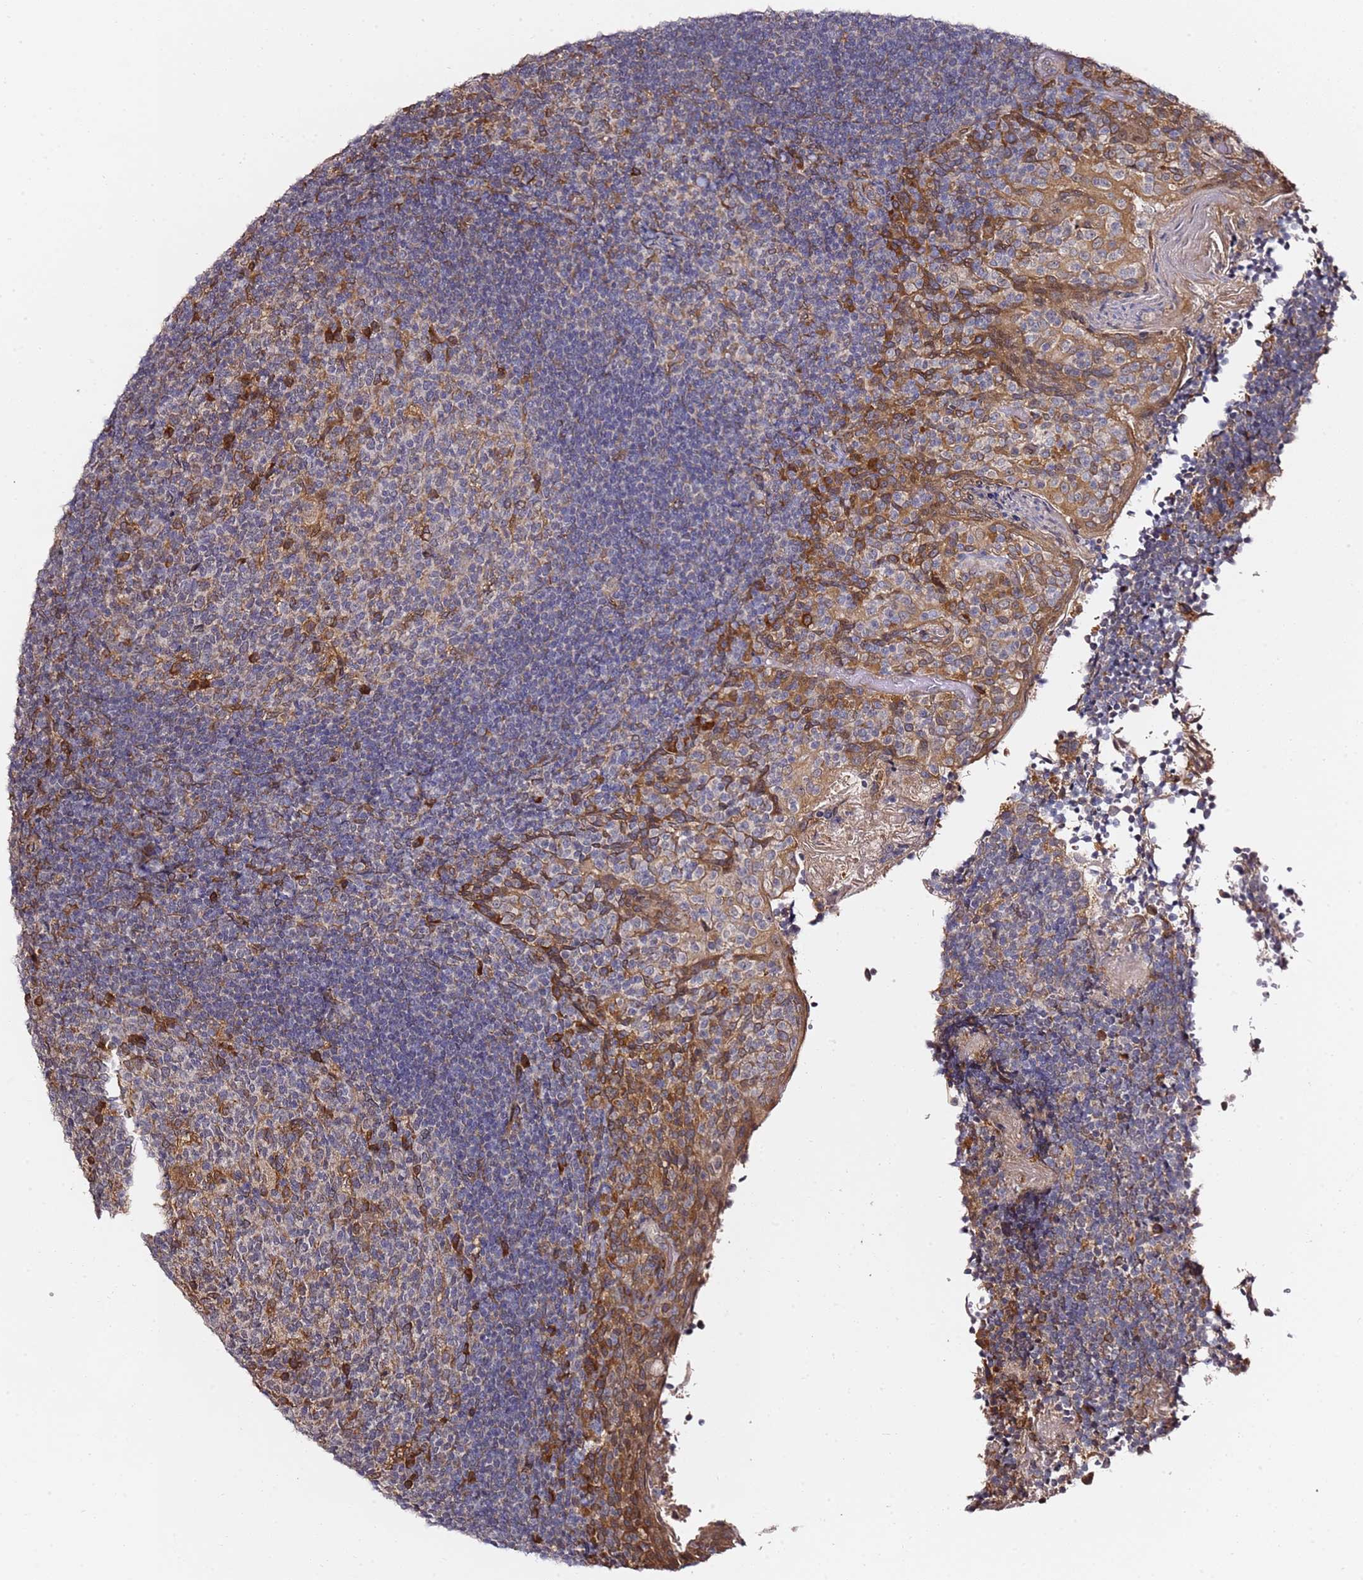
{"staining": {"intensity": "strong", "quantity": "<25%", "location": "cytoplasmic/membranous"}, "tissue": "tonsil", "cell_type": "Germinal center cells", "image_type": "normal", "snomed": [{"axis": "morphology", "description": "Normal tissue, NOS"}, {"axis": "topography", "description": "Tonsil"}], "caption": "A histopathology image of human tonsil stained for a protein displays strong cytoplasmic/membranous brown staining in germinal center cells. The protein of interest is shown in brown color, while the nuclei are stained blue.", "gene": "PRKAB2", "patient": {"sex": "female", "age": 10}}